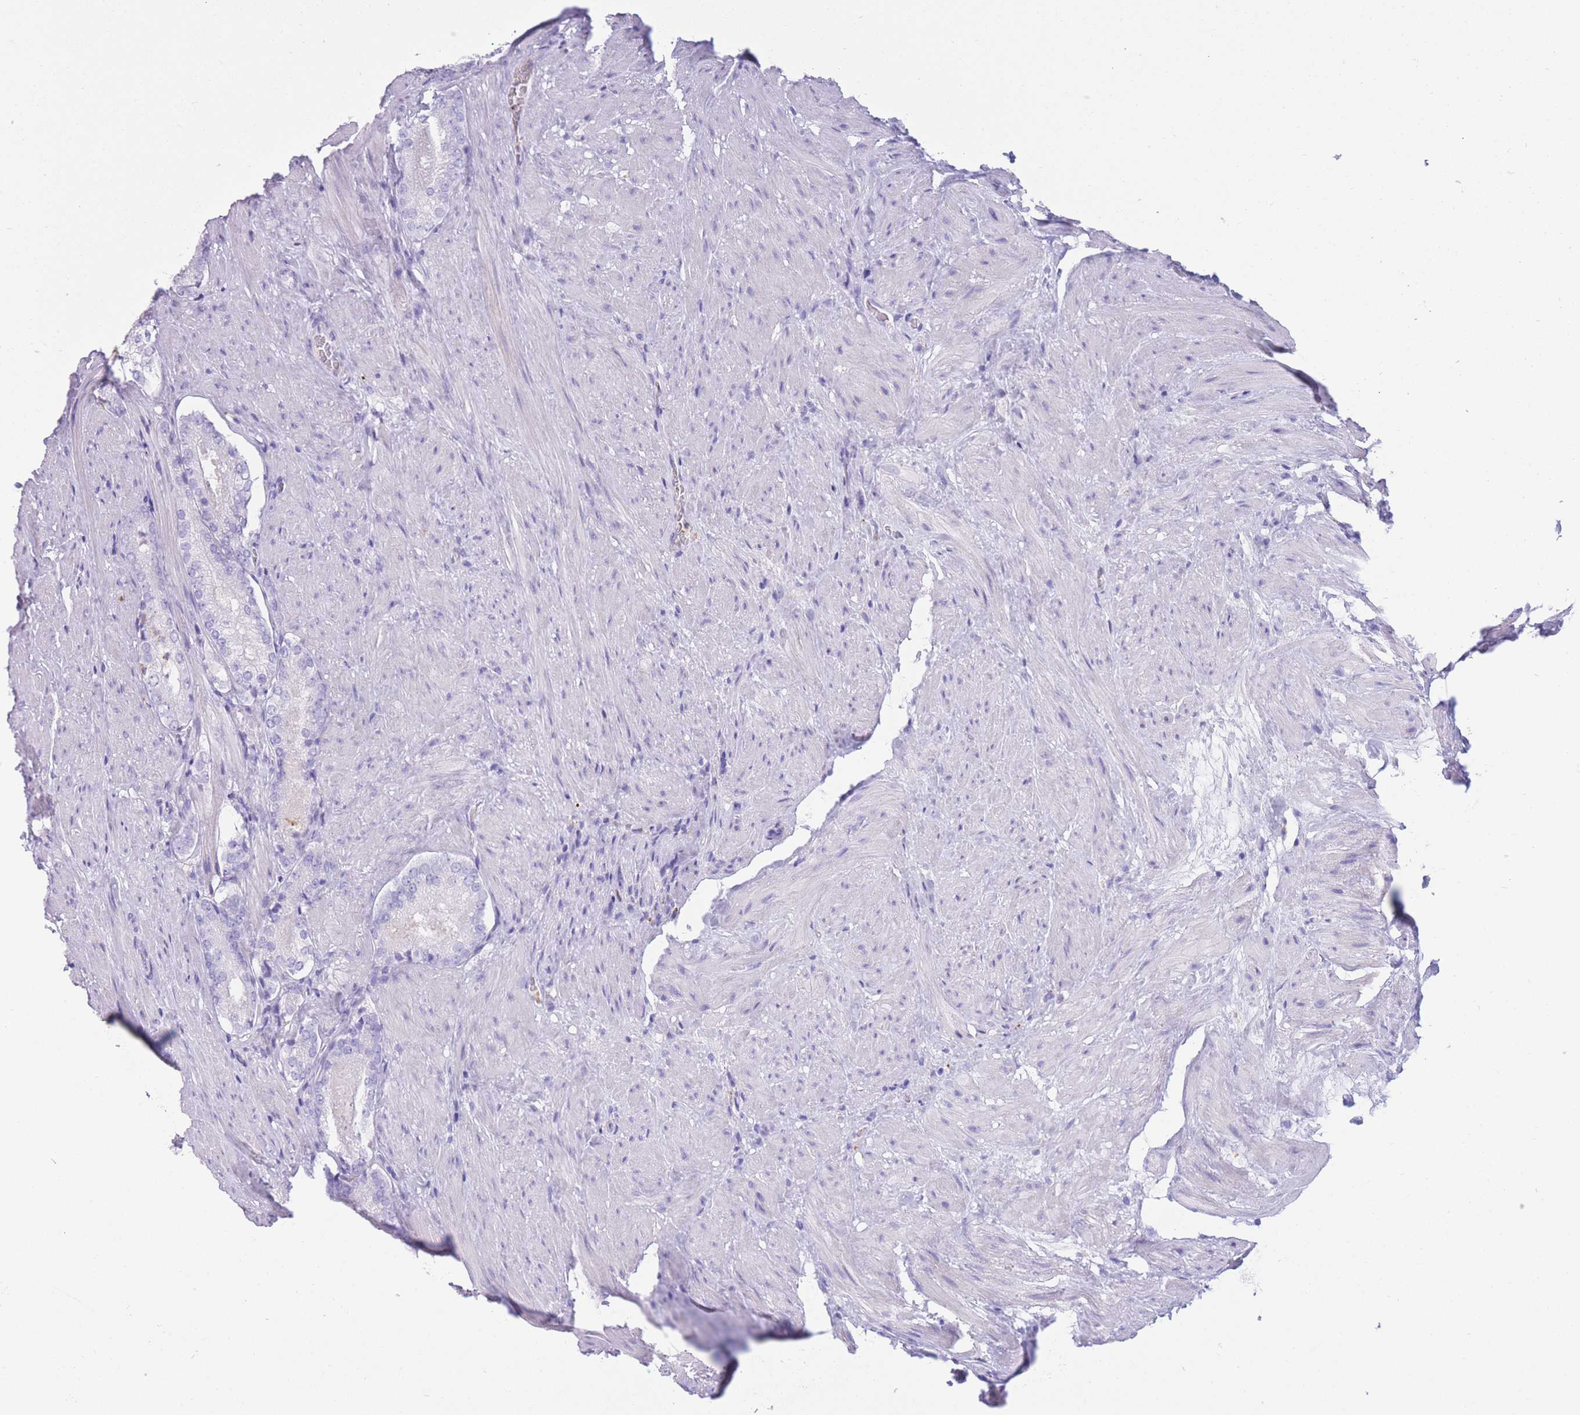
{"staining": {"intensity": "negative", "quantity": "none", "location": "none"}, "tissue": "prostate cancer", "cell_type": "Tumor cells", "image_type": "cancer", "snomed": [{"axis": "morphology", "description": "Adenocarcinoma, Low grade"}, {"axis": "topography", "description": "Prostate"}], "caption": "Tumor cells show no significant expression in prostate cancer.", "gene": "PLBD1", "patient": {"sex": "male", "age": 54}}